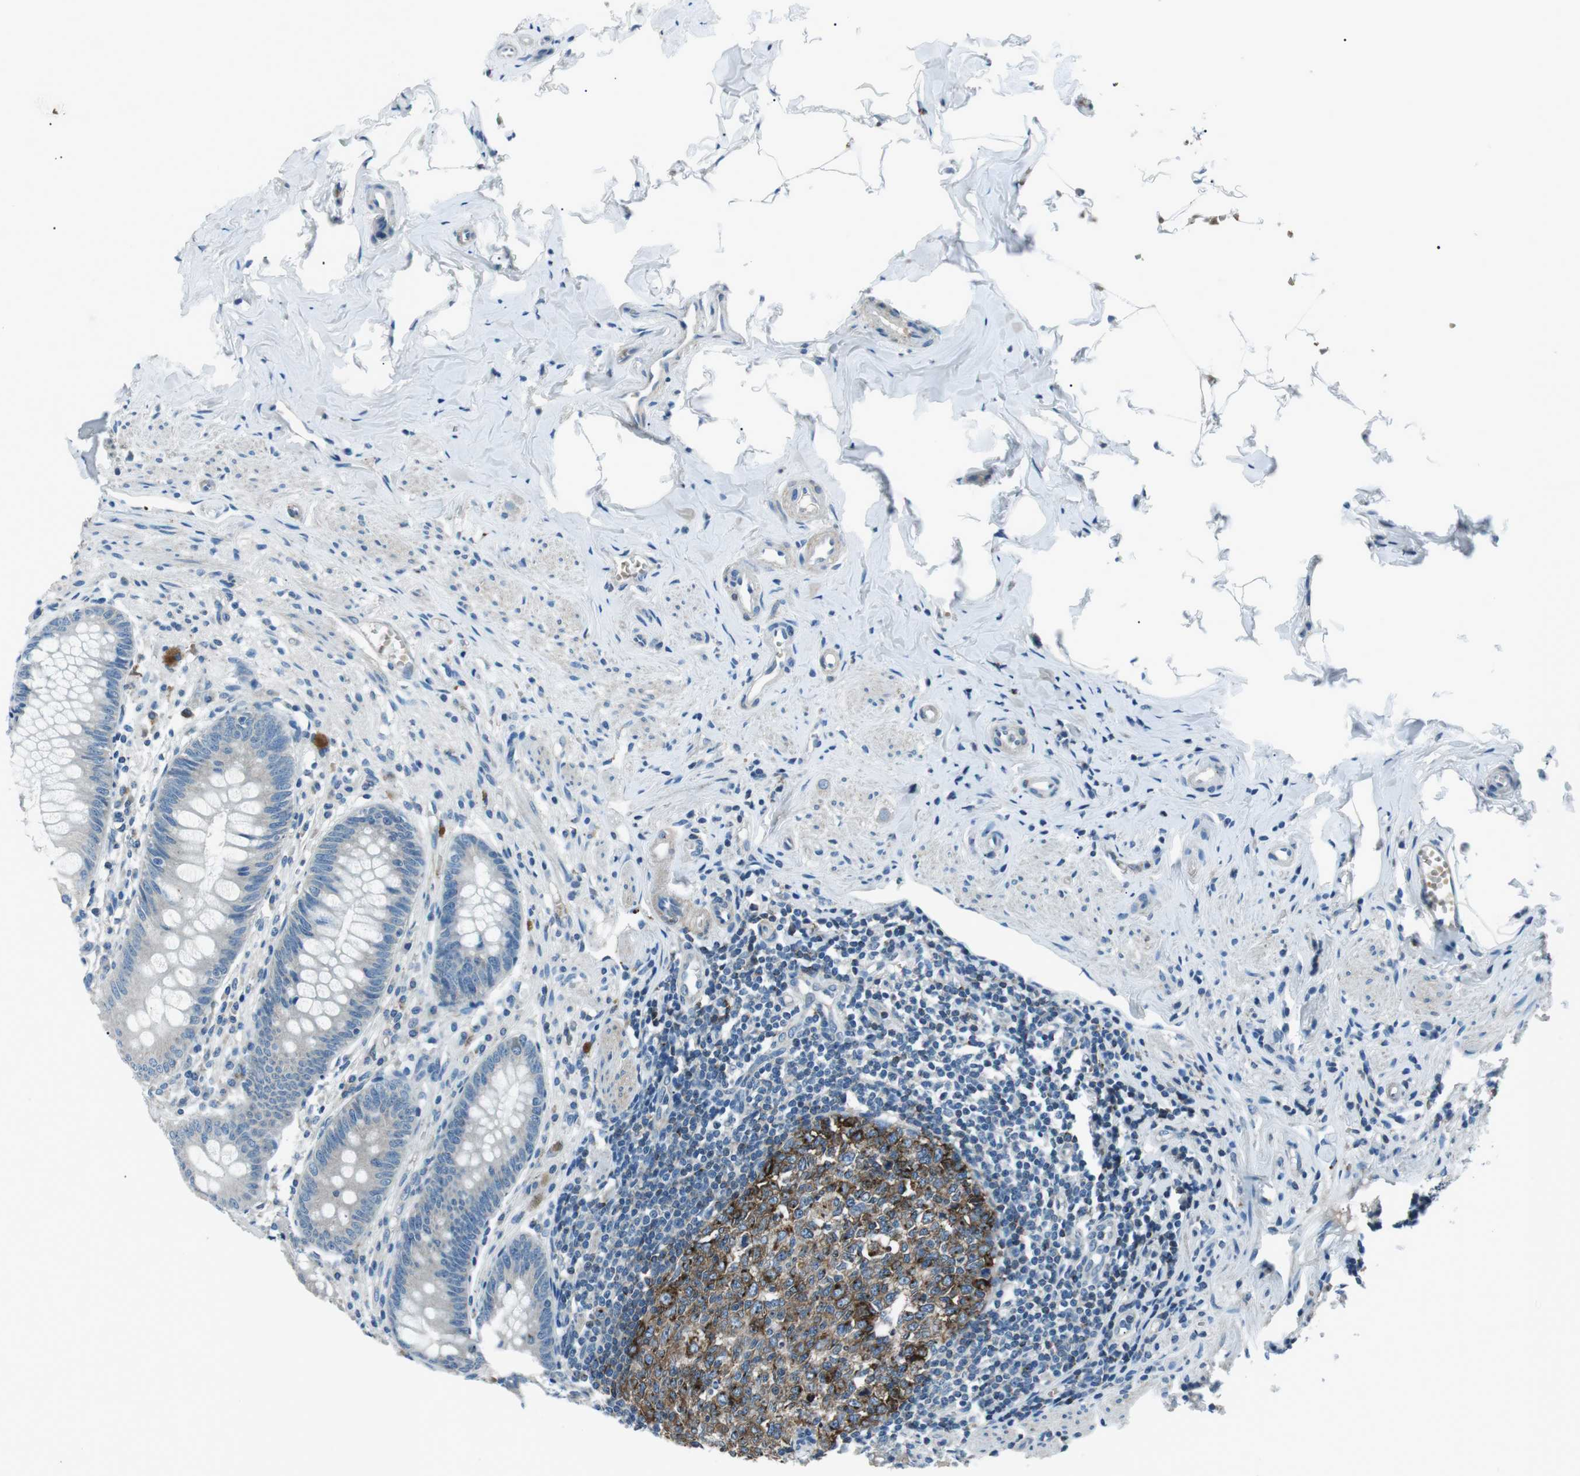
{"staining": {"intensity": "negative", "quantity": "none", "location": "none"}, "tissue": "appendix", "cell_type": "Glandular cells", "image_type": "normal", "snomed": [{"axis": "morphology", "description": "Normal tissue, NOS"}, {"axis": "topography", "description": "Appendix"}], "caption": "The IHC histopathology image has no significant positivity in glandular cells of appendix.", "gene": "ST6GAL1", "patient": {"sex": "male", "age": 56}}